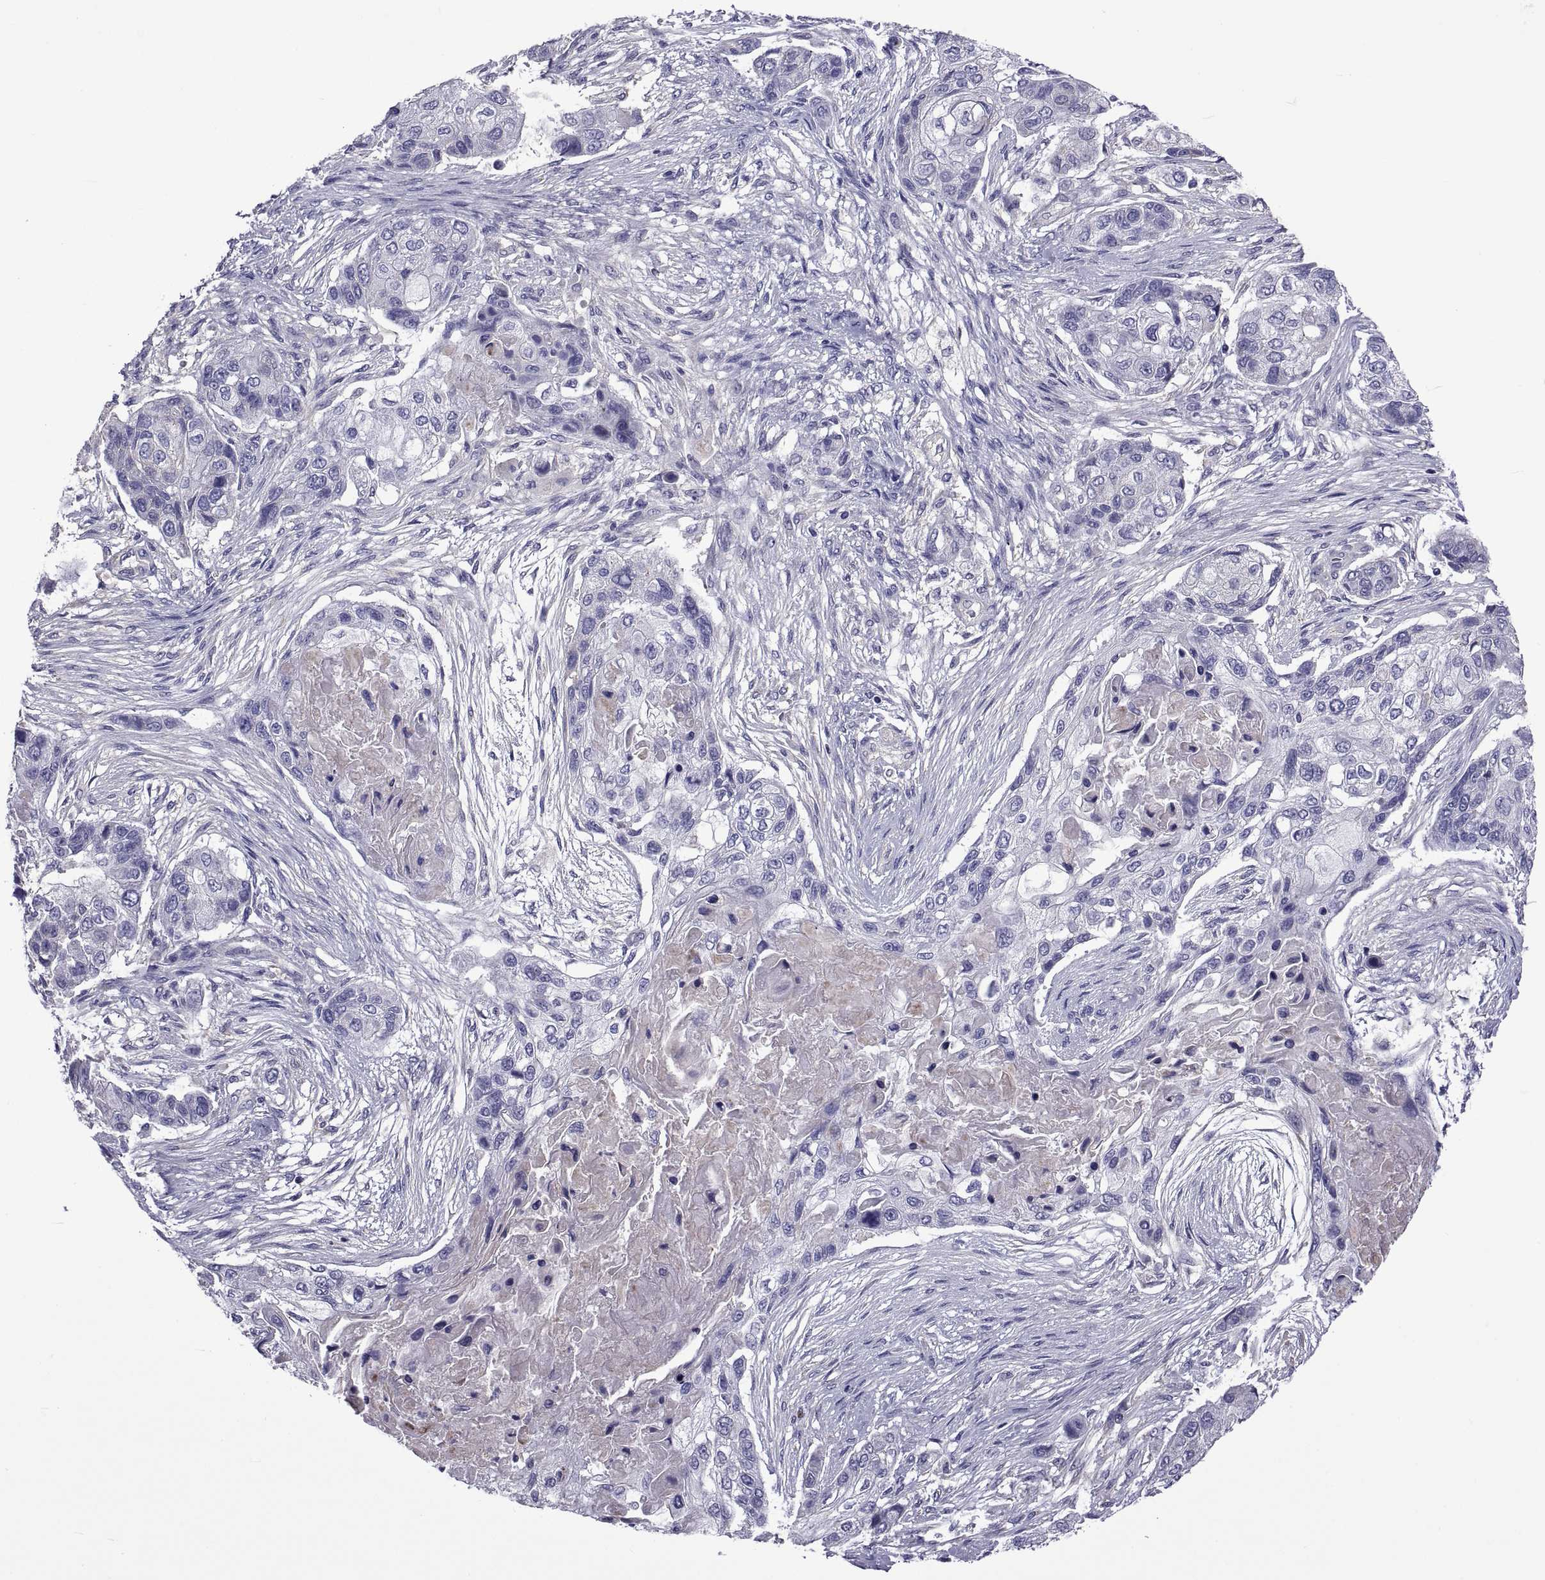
{"staining": {"intensity": "negative", "quantity": "none", "location": "none"}, "tissue": "lung cancer", "cell_type": "Tumor cells", "image_type": "cancer", "snomed": [{"axis": "morphology", "description": "Squamous cell carcinoma, NOS"}, {"axis": "topography", "description": "Lung"}], "caption": "Protein analysis of lung squamous cell carcinoma reveals no significant positivity in tumor cells.", "gene": "TMC3", "patient": {"sex": "male", "age": 69}}